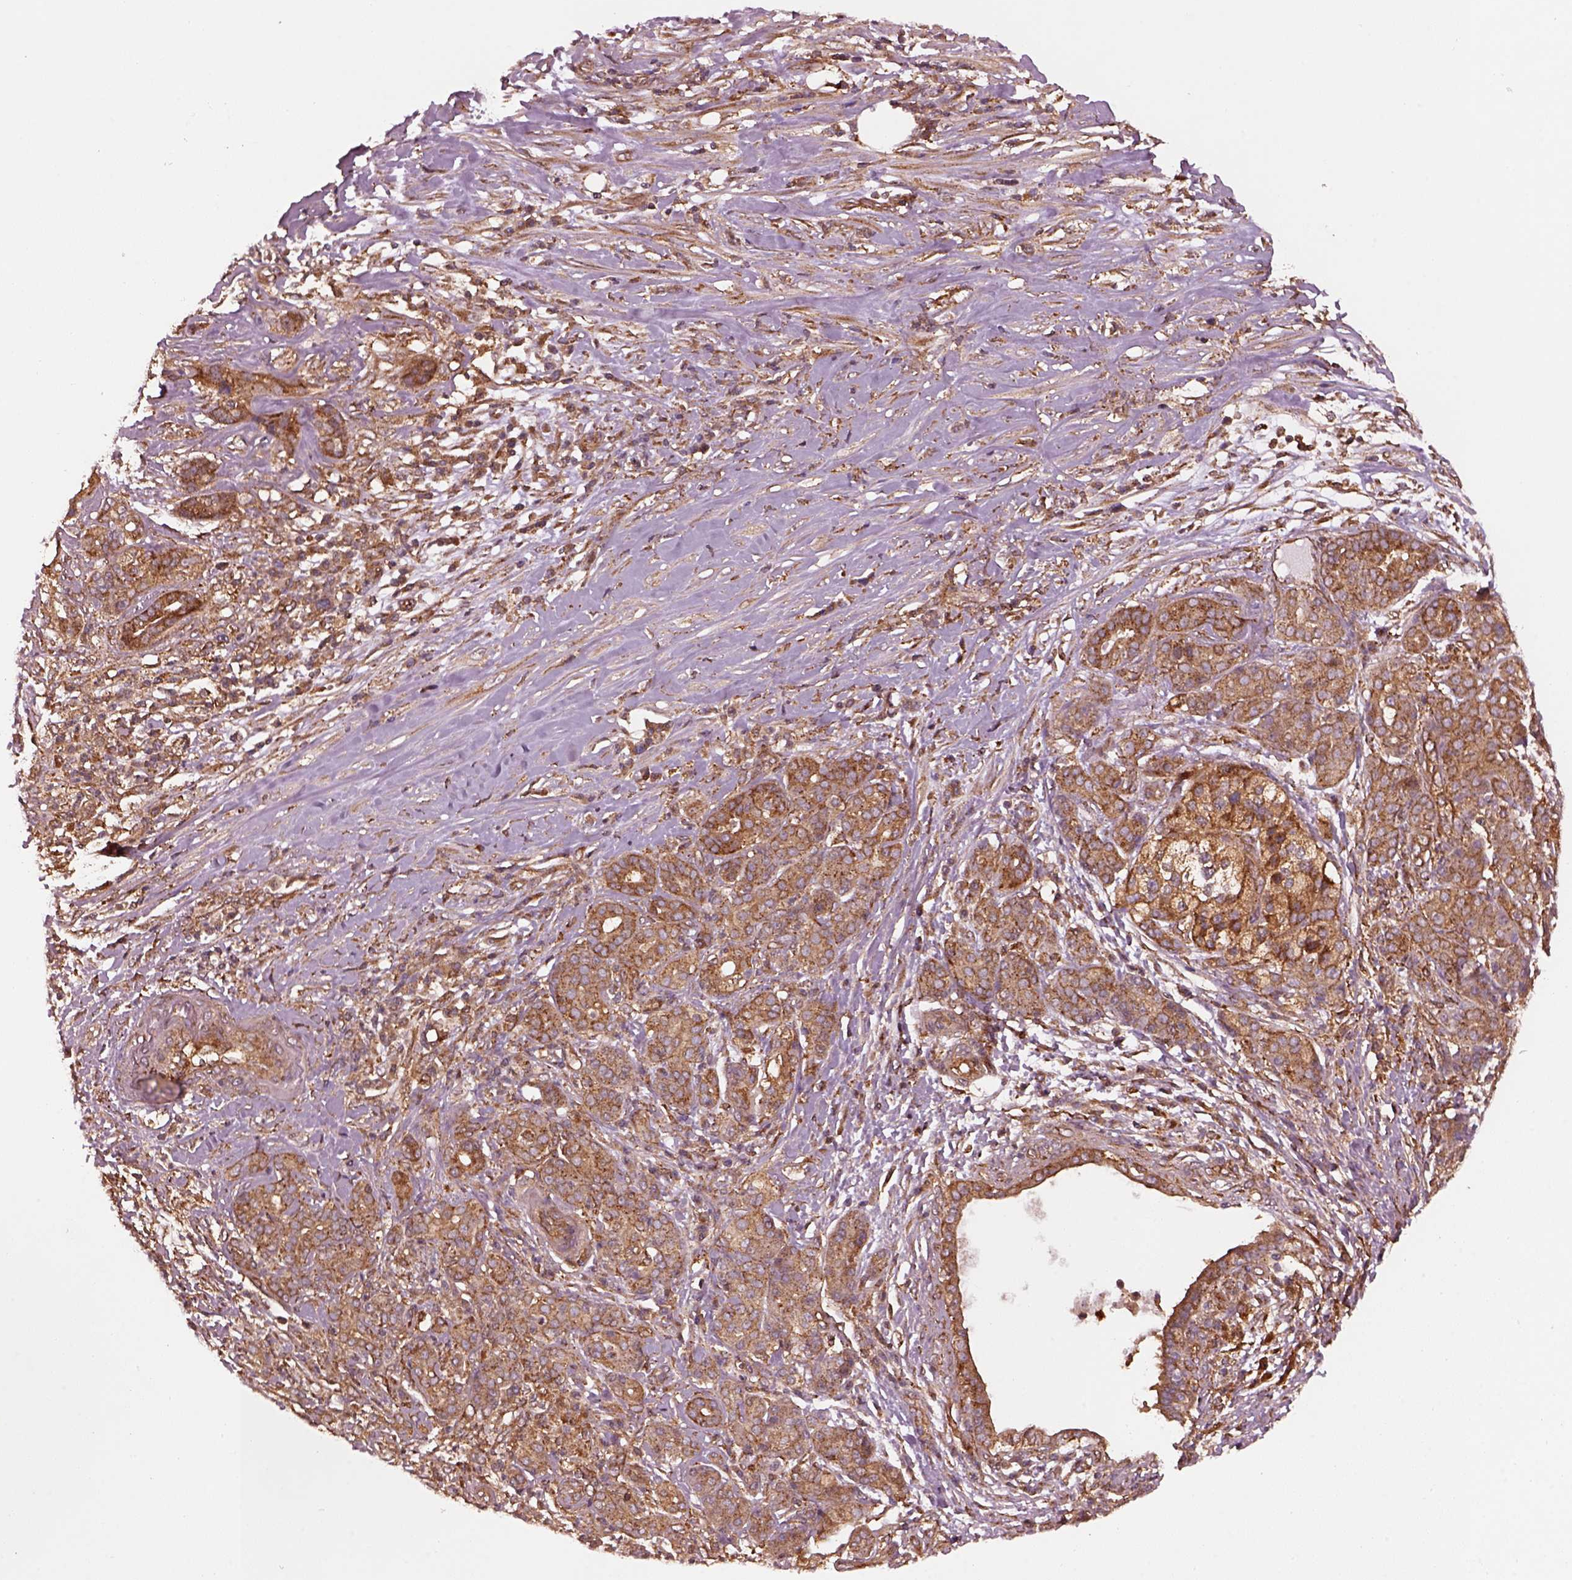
{"staining": {"intensity": "strong", "quantity": "25%-75%", "location": "cytoplasmic/membranous"}, "tissue": "pancreatic cancer", "cell_type": "Tumor cells", "image_type": "cancer", "snomed": [{"axis": "morphology", "description": "Normal tissue, NOS"}, {"axis": "morphology", "description": "Inflammation, NOS"}, {"axis": "morphology", "description": "Adenocarcinoma, NOS"}, {"axis": "topography", "description": "Pancreas"}], "caption": "The micrograph demonstrates staining of adenocarcinoma (pancreatic), revealing strong cytoplasmic/membranous protein staining (brown color) within tumor cells.", "gene": "WASHC2A", "patient": {"sex": "male", "age": 57}}